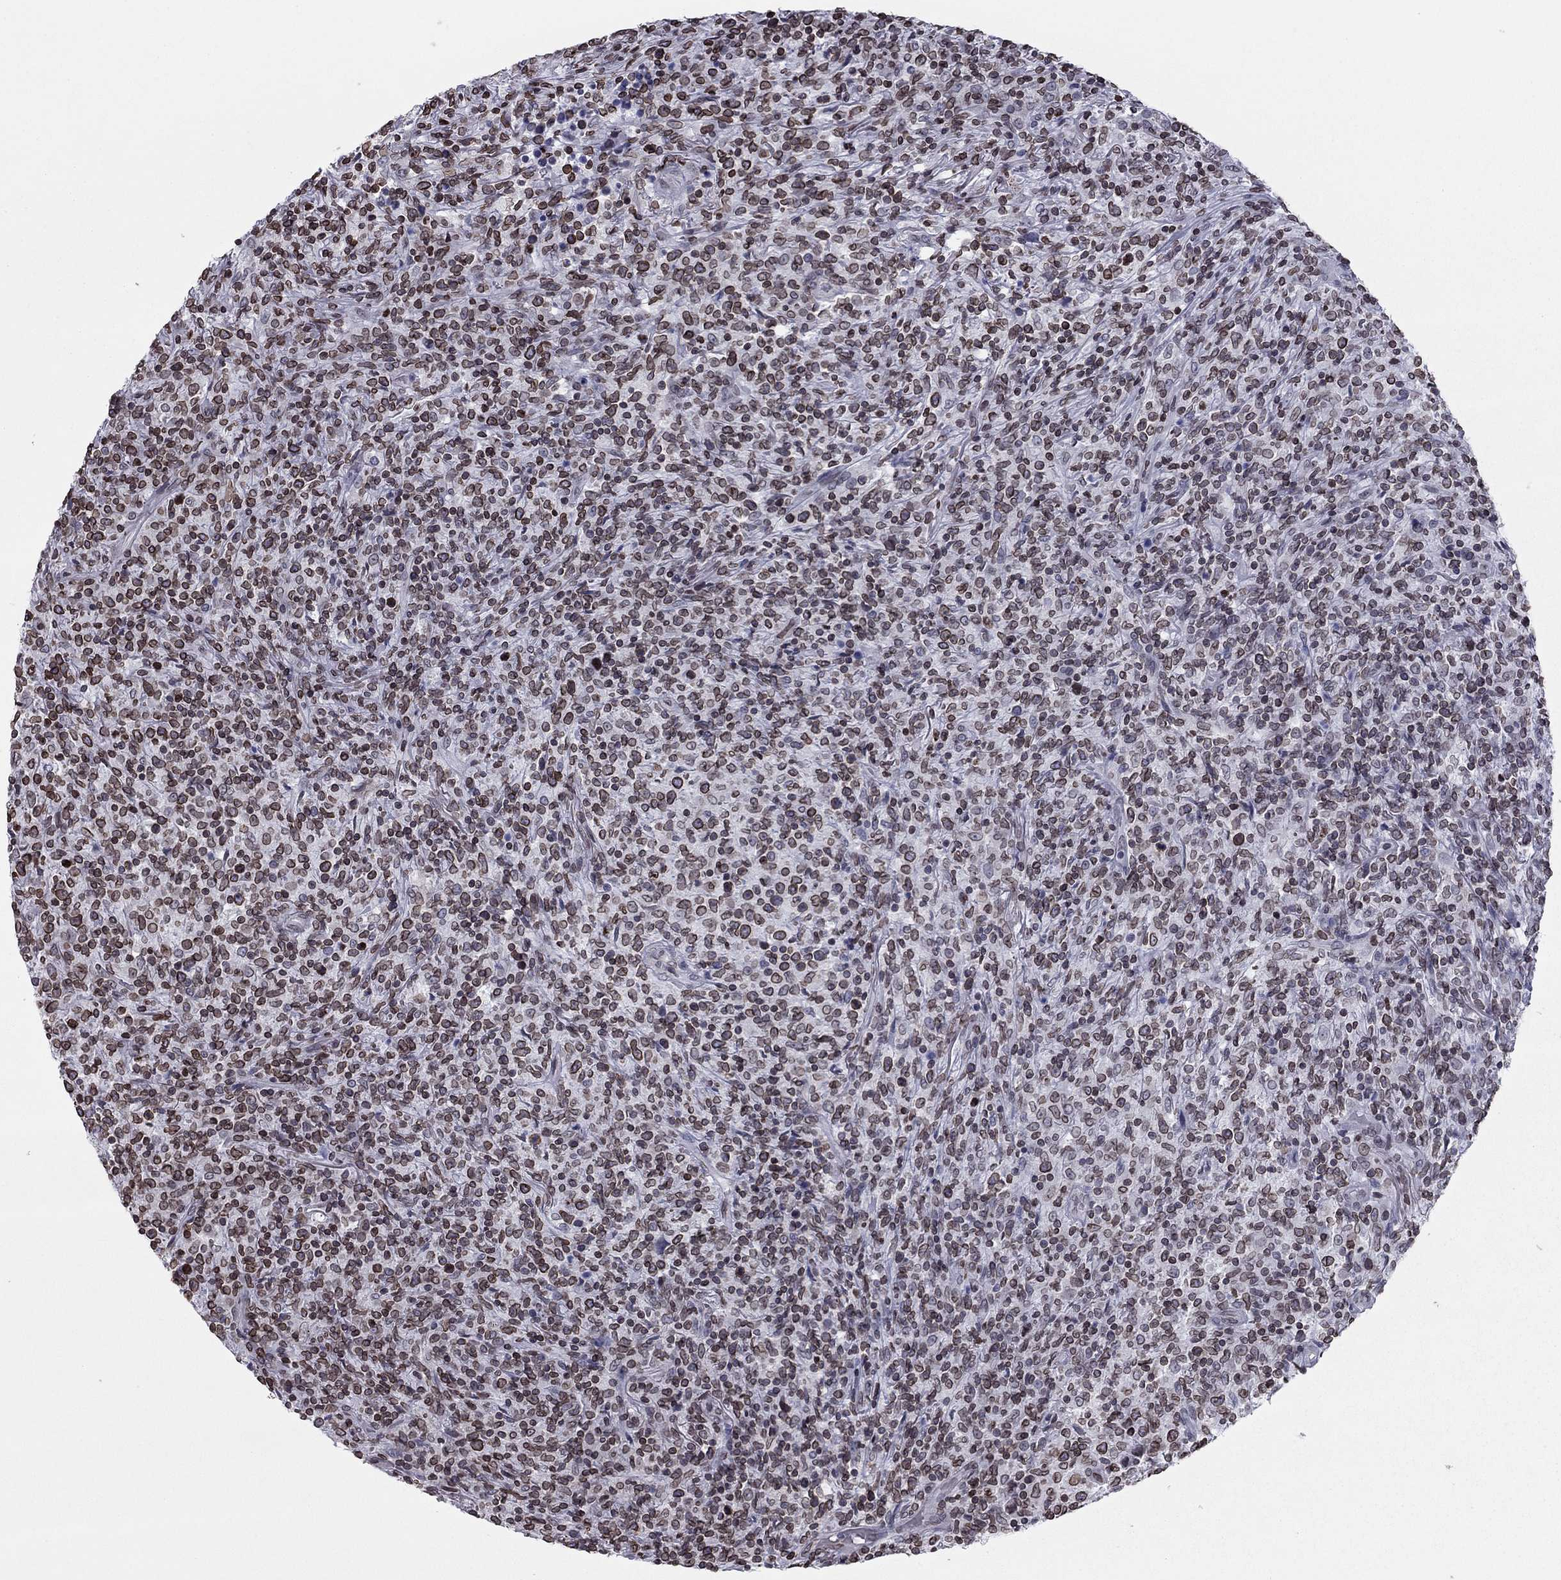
{"staining": {"intensity": "weak", "quantity": ">75%", "location": "cytoplasmic/membranous,nuclear"}, "tissue": "lymphoma", "cell_type": "Tumor cells", "image_type": "cancer", "snomed": [{"axis": "morphology", "description": "Malignant lymphoma, non-Hodgkin's type, High grade"}, {"axis": "topography", "description": "Lung"}], "caption": "Immunohistochemical staining of human malignant lymphoma, non-Hodgkin's type (high-grade) shows low levels of weak cytoplasmic/membranous and nuclear protein staining in approximately >75% of tumor cells.", "gene": "ESPL1", "patient": {"sex": "male", "age": 79}}